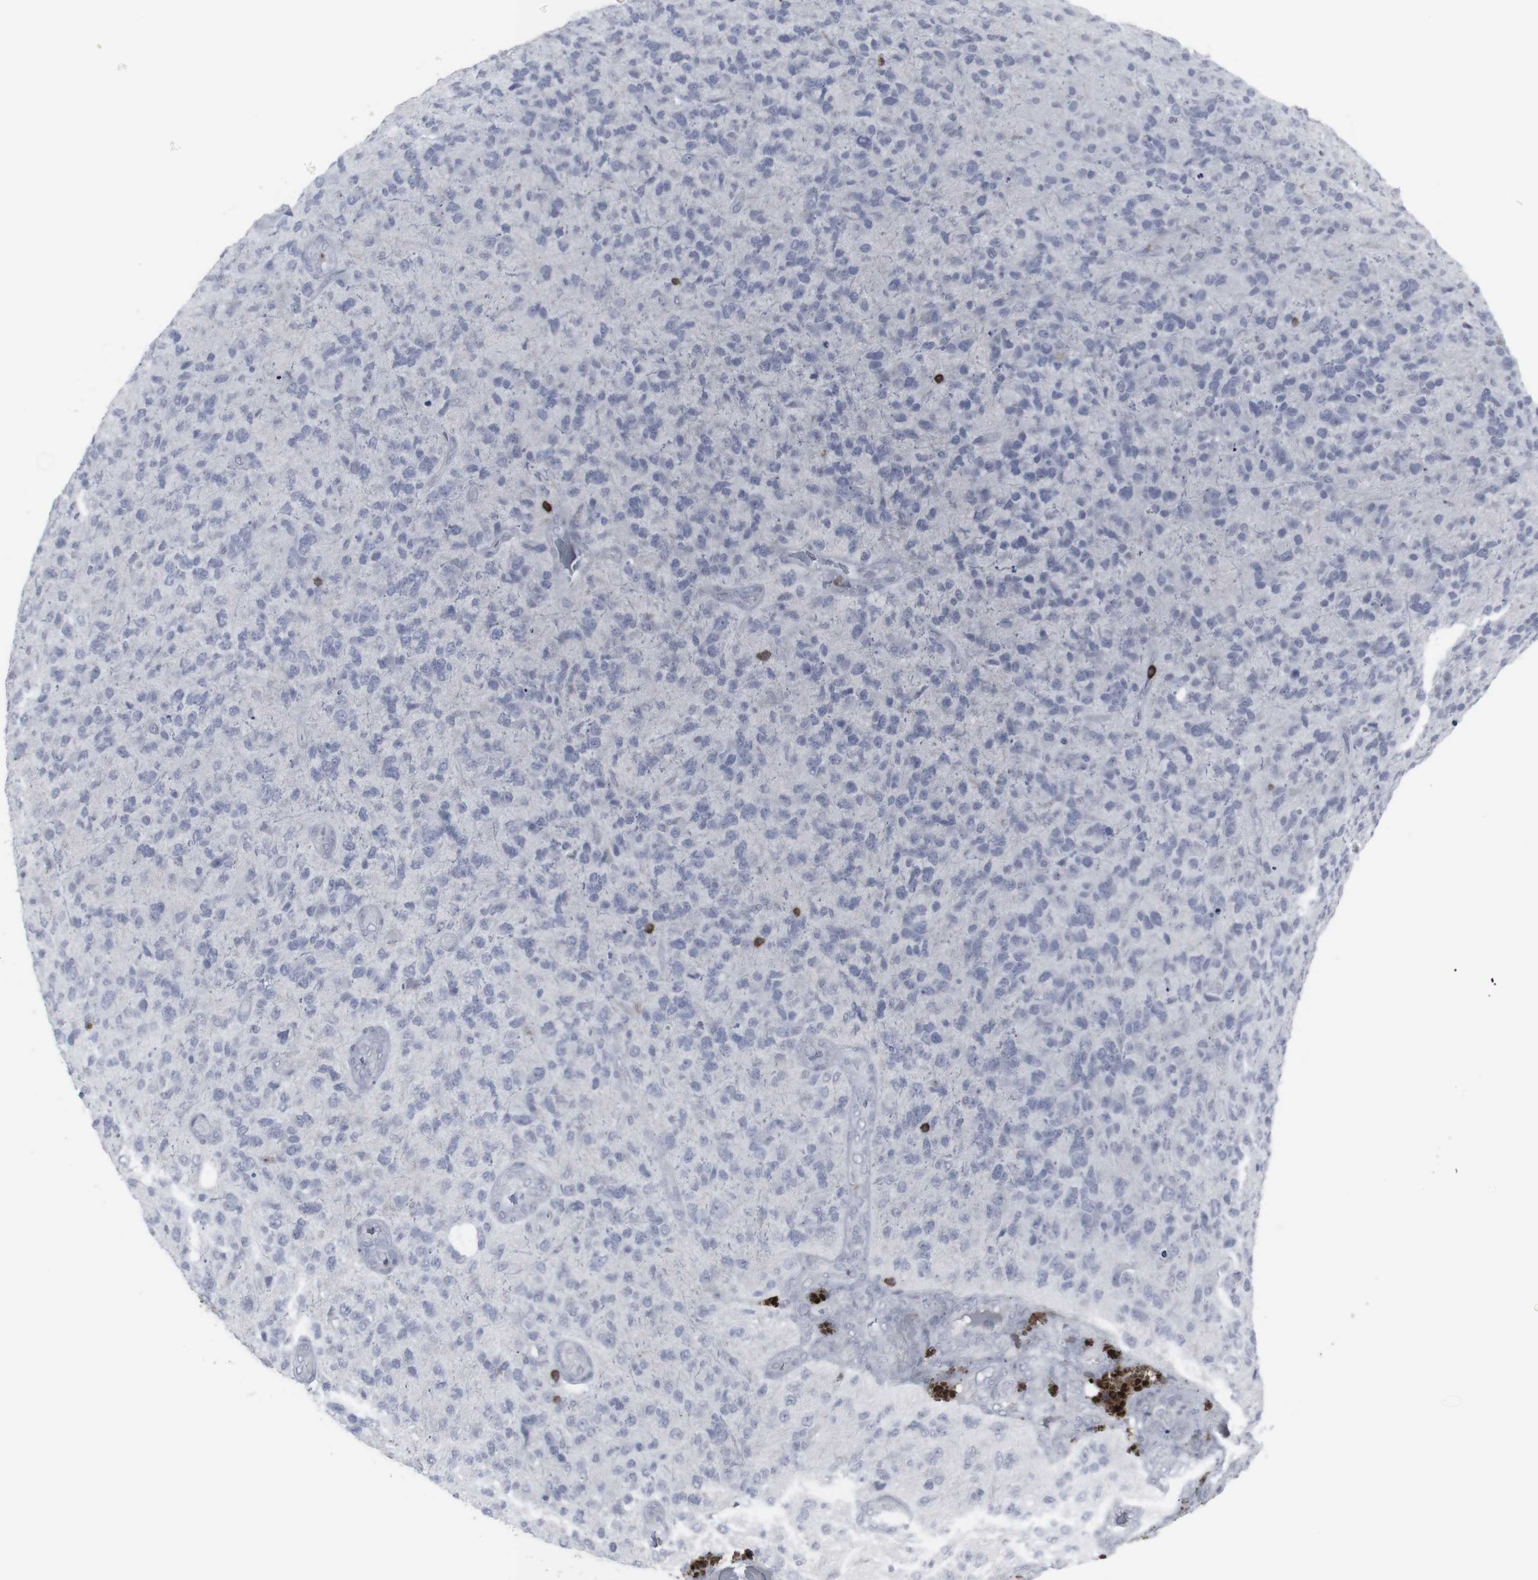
{"staining": {"intensity": "negative", "quantity": "none", "location": "none"}, "tissue": "glioma", "cell_type": "Tumor cells", "image_type": "cancer", "snomed": [{"axis": "morphology", "description": "Glioma, malignant, High grade"}, {"axis": "topography", "description": "Brain"}], "caption": "This is an immunohistochemistry (IHC) histopathology image of glioma. There is no positivity in tumor cells.", "gene": "APOBEC2", "patient": {"sex": "female", "age": 58}}